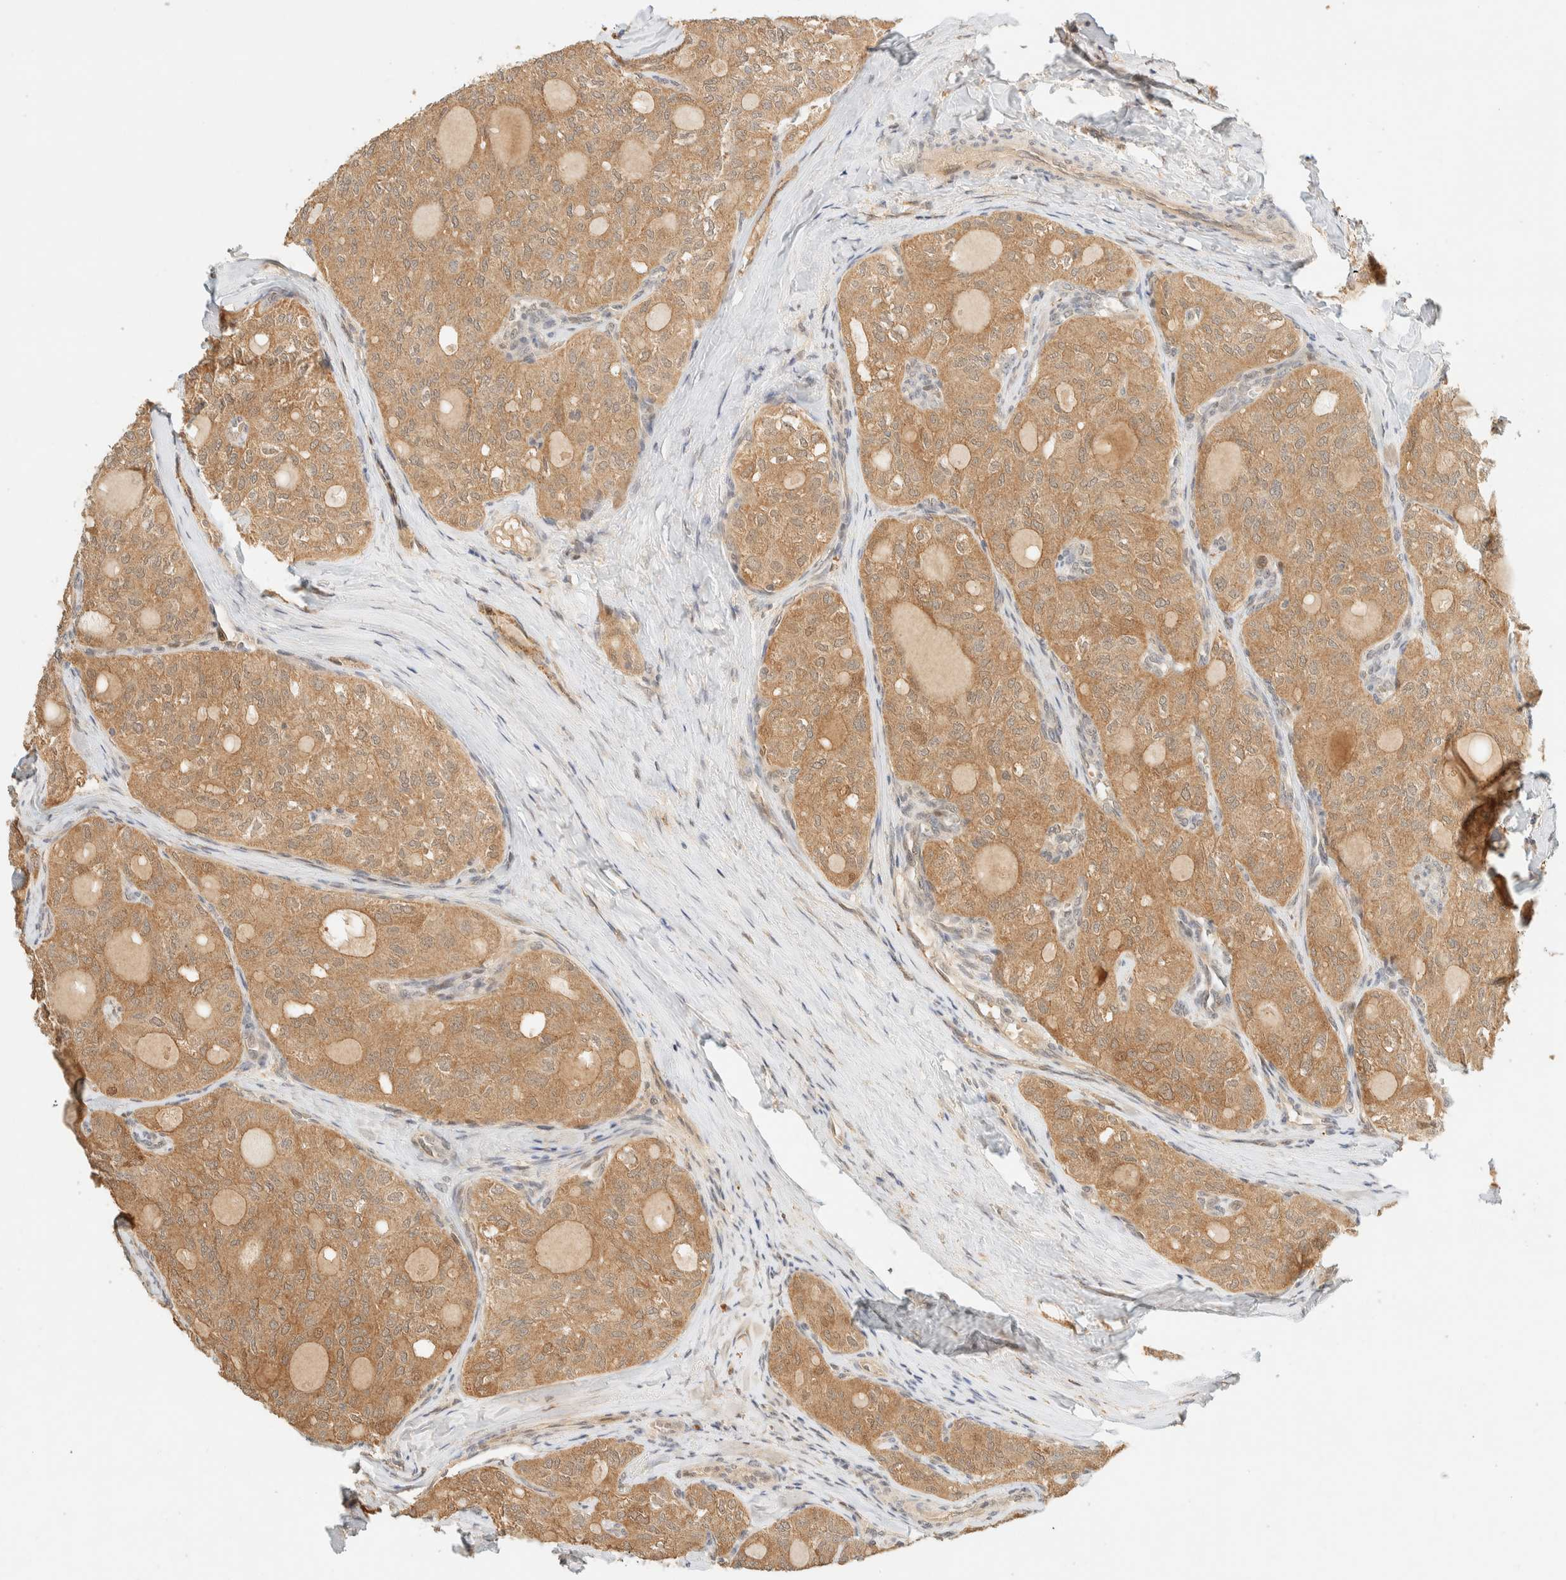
{"staining": {"intensity": "moderate", "quantity": ">75%", "location": "cytoplasmic/membranous"}, "tissue": "thyroid cancer", "cell_type": "Tumor cells", "image_type": "cancer", "snomed": [{"axis": "morphology", "description": "Follicular adenoma carcinoma, NOS"}, {"axis": "topography", "description": "Thyroid gland"}], "caption": "IHC staining of thyroid cancer (follicular adenoma carcinoma), which demonstrates medium levels of moderate cytoplasmic/membranous positivity in approximately >75% of tumor cells indicating moderate cytoplasmic/membranous protein expression. The staining was performed using DAB (3,3'-diaminobenzidine) (brown) for protein detection and nuclei were counterstained in hematoxylin (blue).", "gene": "ZBTB34", "patient": {"sex": "male", "age": 75}}